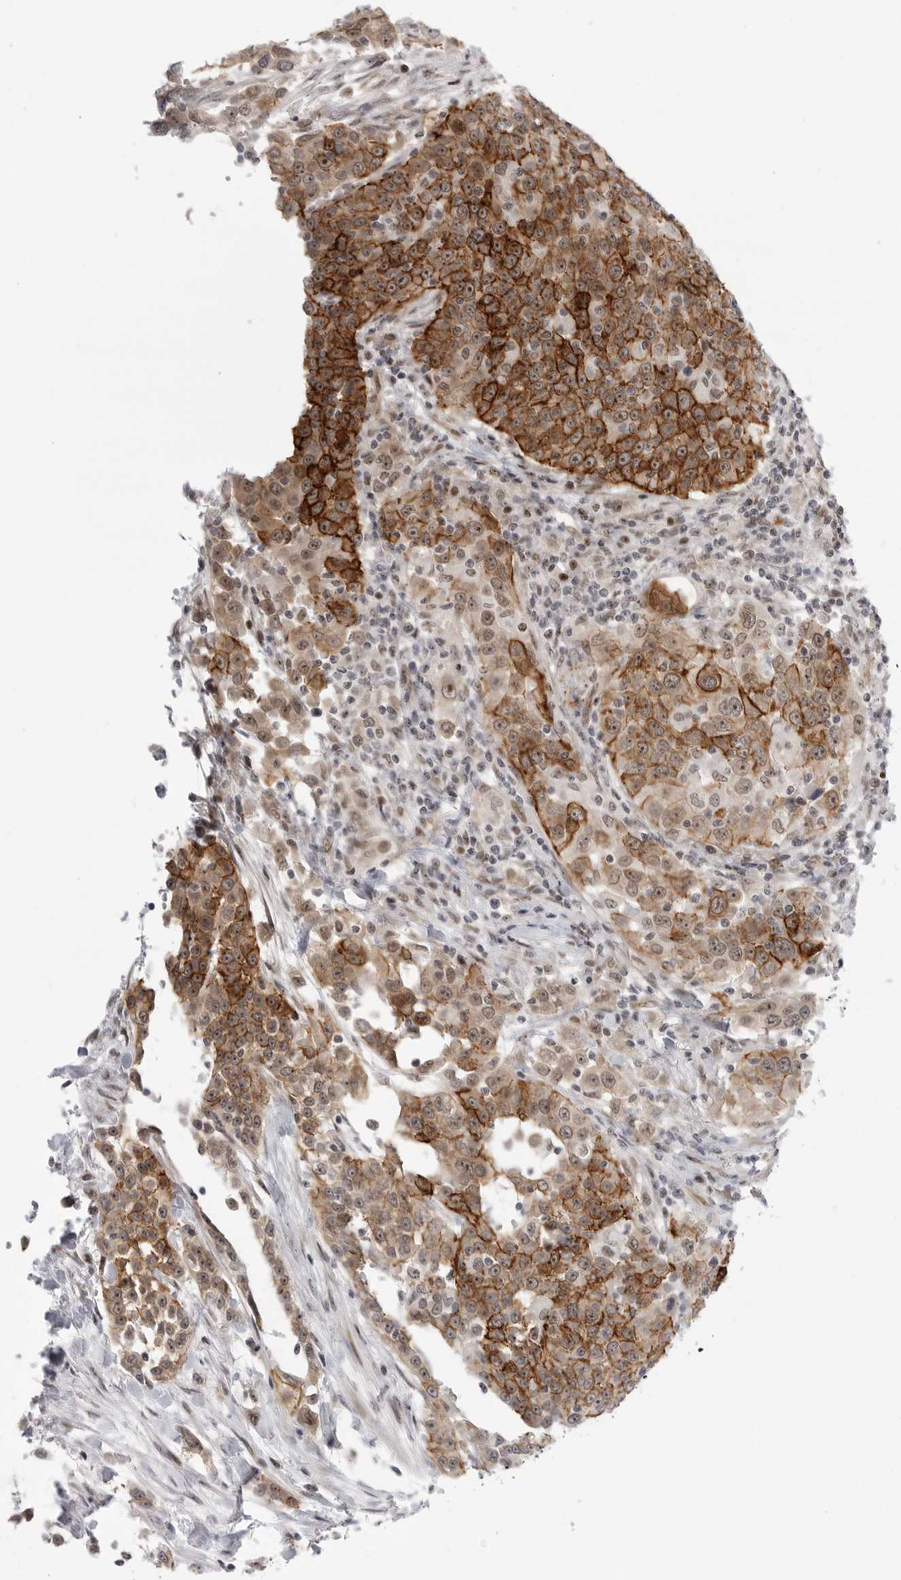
{"staining": {"intensity": "strong", "quantity": "25%-75%", "location": "cytoplasmic/membranous"}, "tissue": "urothelial cancer", "cell_type": "Tumor cells", "image_type": "cancer", "snomed": [{"axis": "morphology", "description": "Urothelial carcinoma, High grade"}, {"axis": "topography", "description": "Urinary bladder"}], "caption": "Immunohistochemistry (IHC) histopathology image of human urothelial cancer stained for a protein (brown), which shows high levels of strong cytoplasmic/membranous expression in approximately 25%-75% of tumor cells.", "gene": "CEP295NL", "patient": {"sex": "female", "age": 80}}